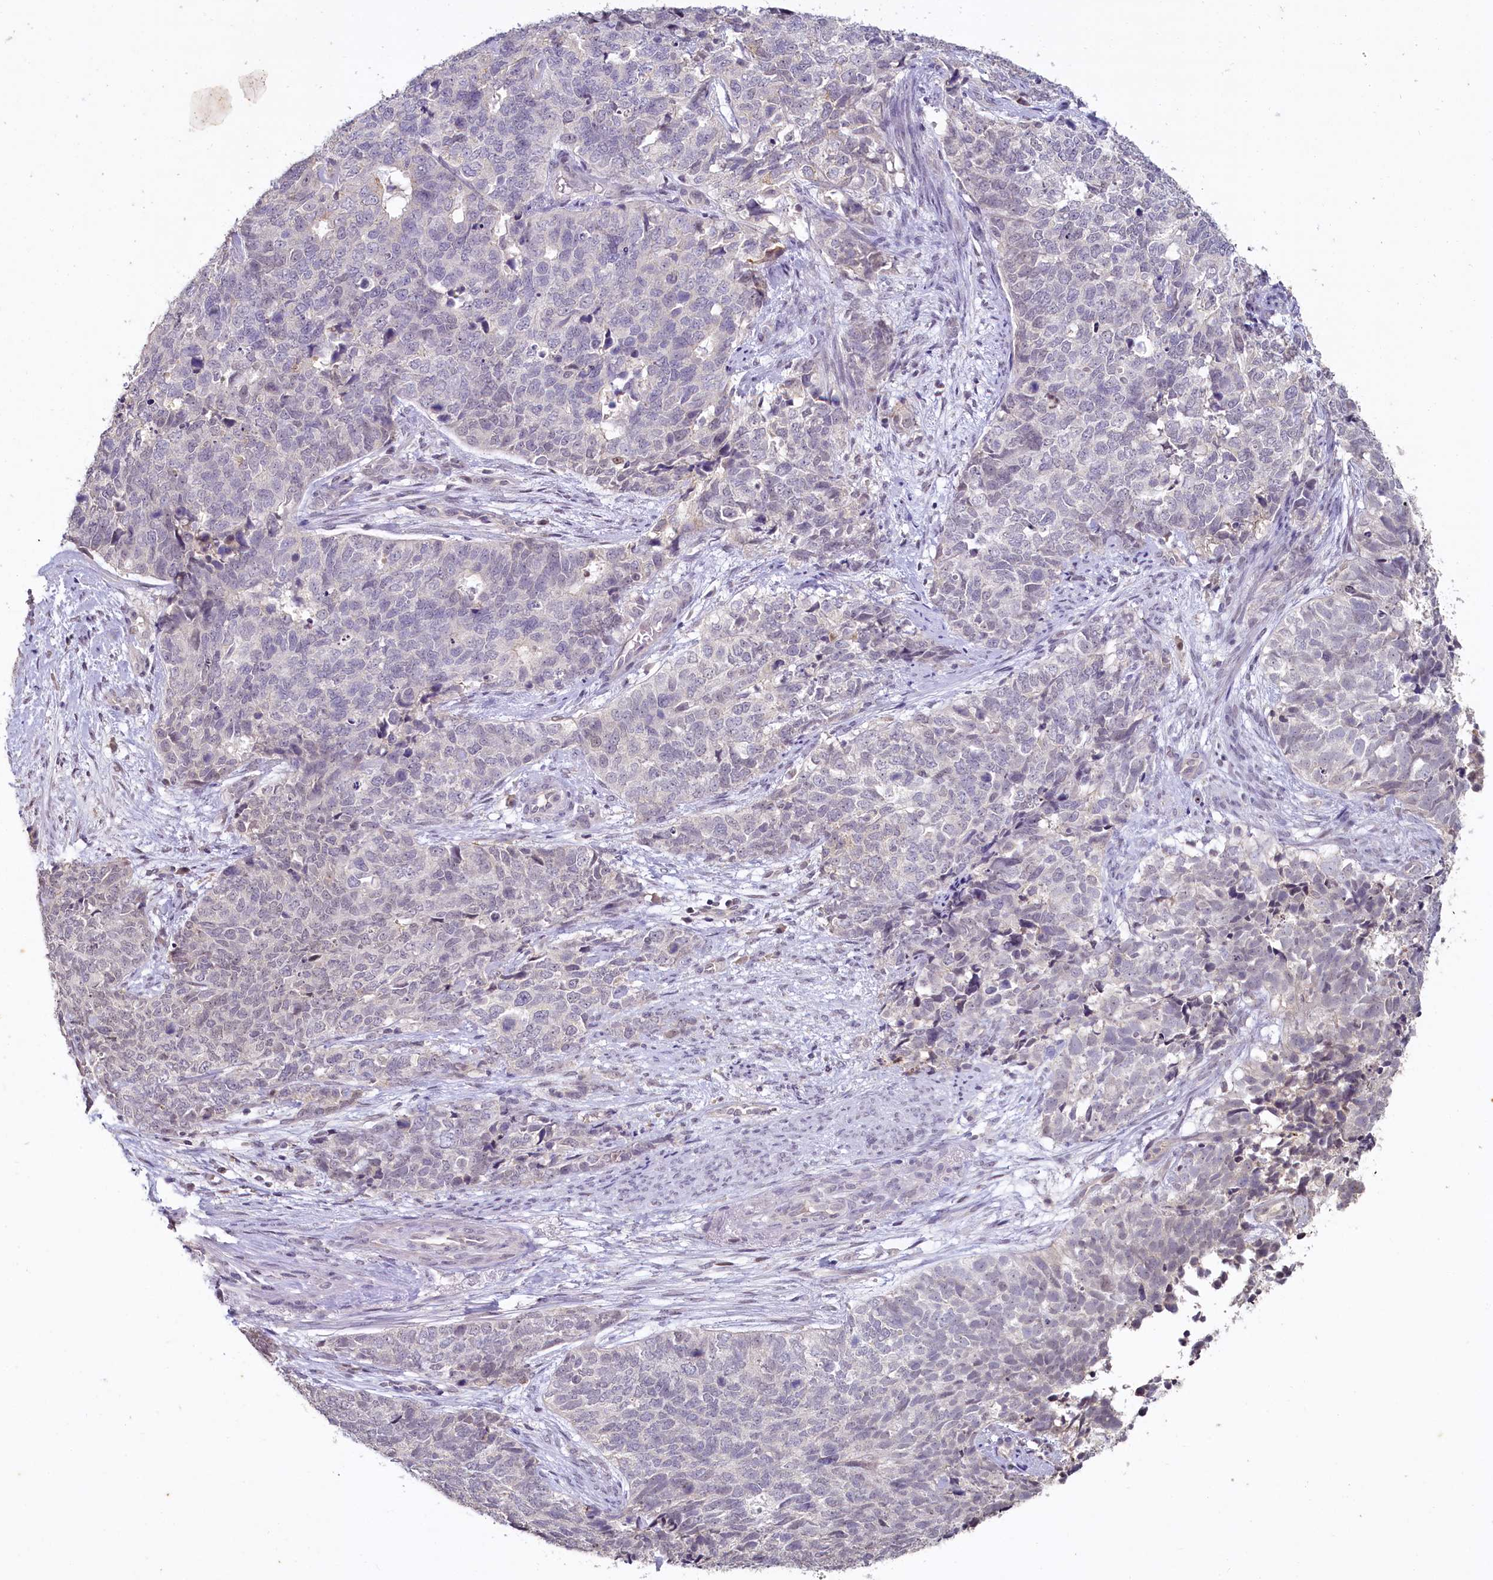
{"staining": {"intensity": "negative", "quantity": "none", "location": "none"}, "tissue": "cervical cancer", "cell_type": "Tumor cells", "image_type": "cancer", "snomed": [{"axis": "morphology", "description": "Squamous cell carcinoma, NOS"}, {"axis": "topography", "description": "Cervix"}], "caption": "Immunohistochemical staining of cervical squamous cell carcinoma shows no significant positivity in tumor cells. (Immunohistochemistry, brightfield microscopy, high magnification).", "gene": "MUCL1", "patient": {"sex": "female", "age": 63}}